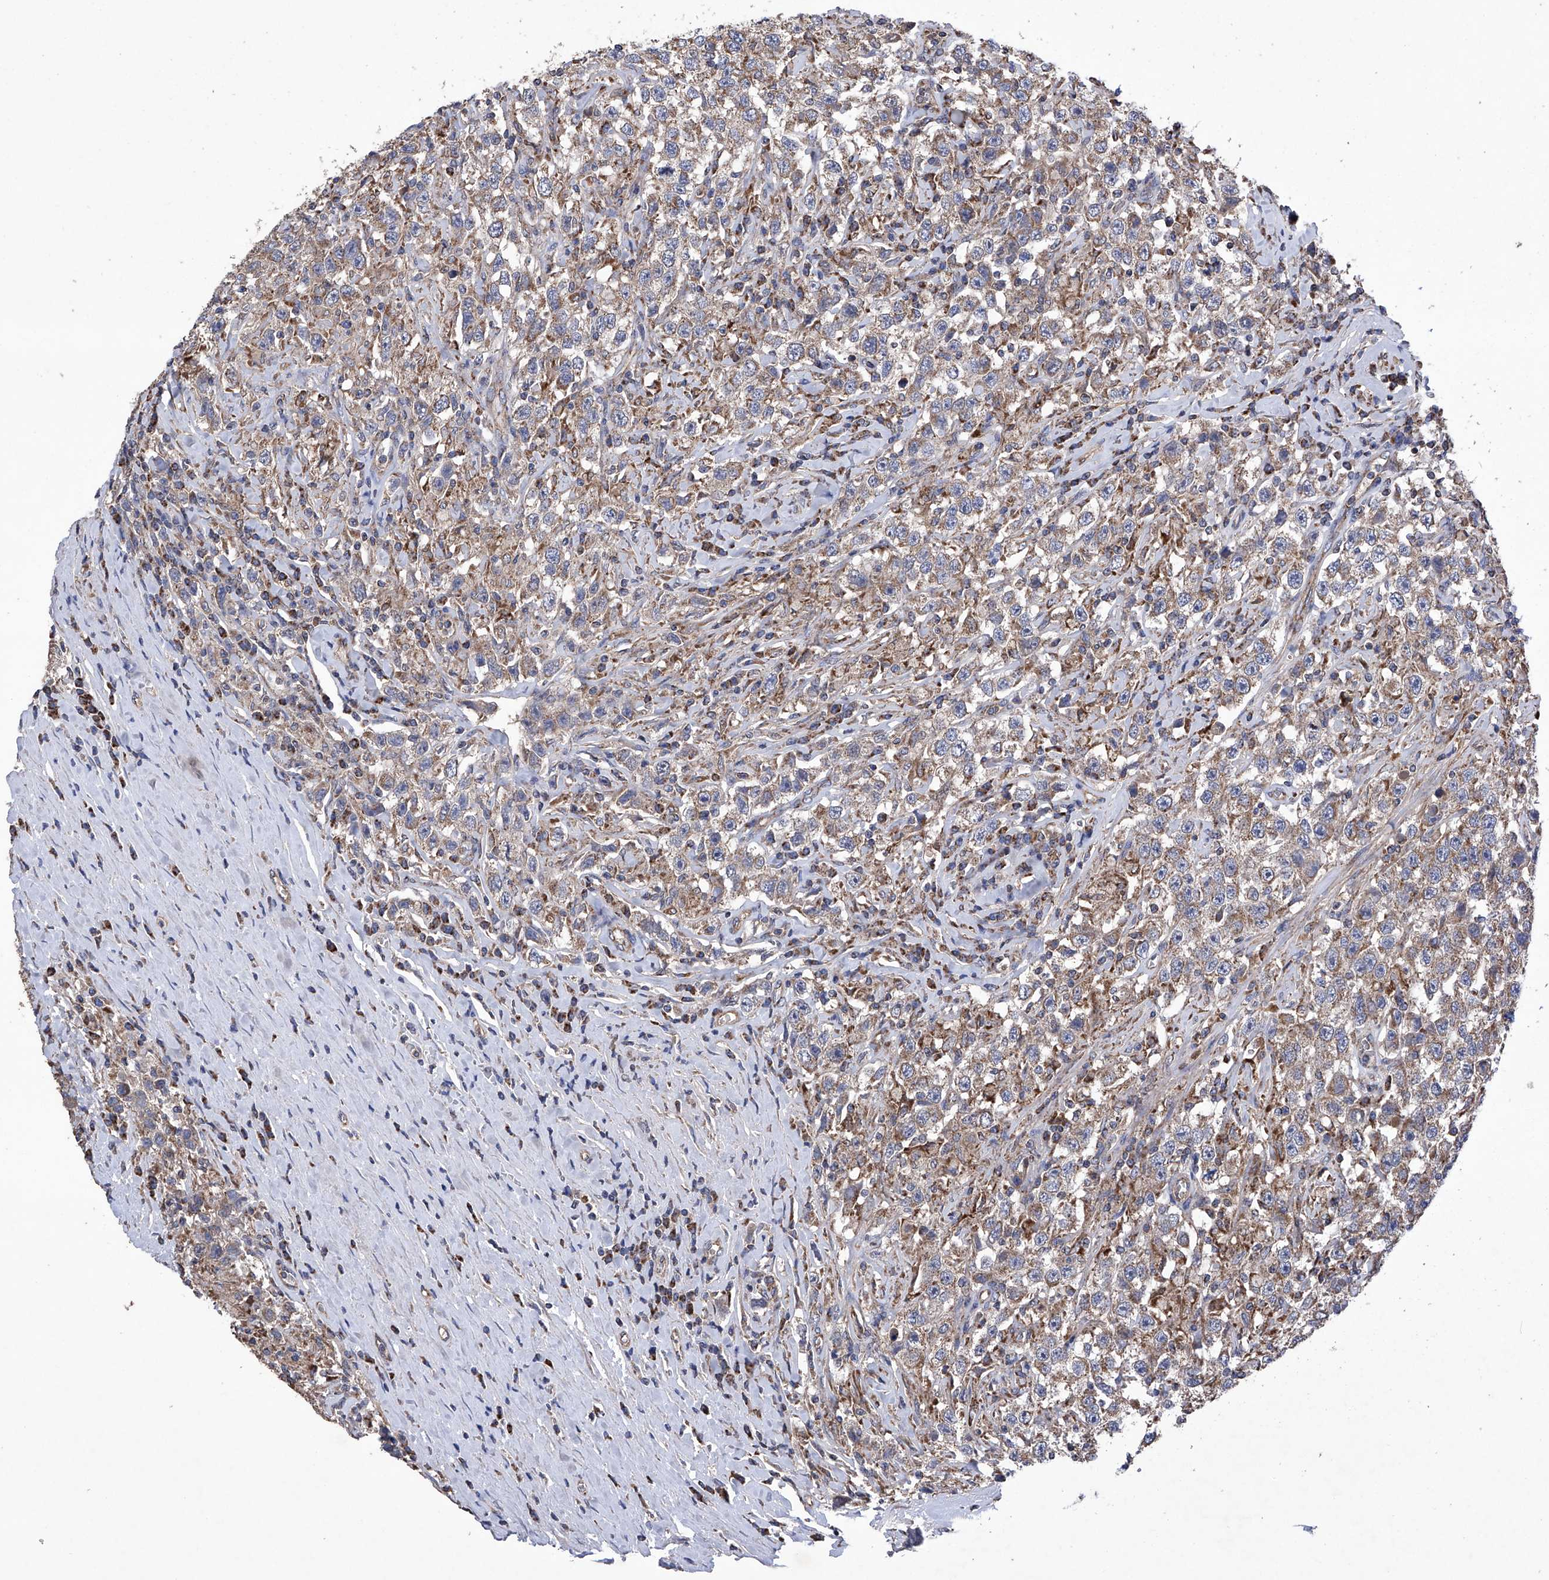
{"staining": {"intensity": "moderate", "quantity": "25%-75%", "location": "cytoplasmic/membranous"}, "tissue": "testis cancer", "cell_type": "Tumor cells", "image_type": "cancer", "snomed": [{"axis": "morphology", "description": "Seminoma, NOS"}, {"axis": "topography", "description": "Testis"}], "caption": "Moderate cytoplasmic/membranous expression for a protein is present in approximately 25%-75% of tumor cells of testis seminoma using immunohistochemistry.", "gene": "EFCAB2", "patient": {"sex": "male", "age": 41}}